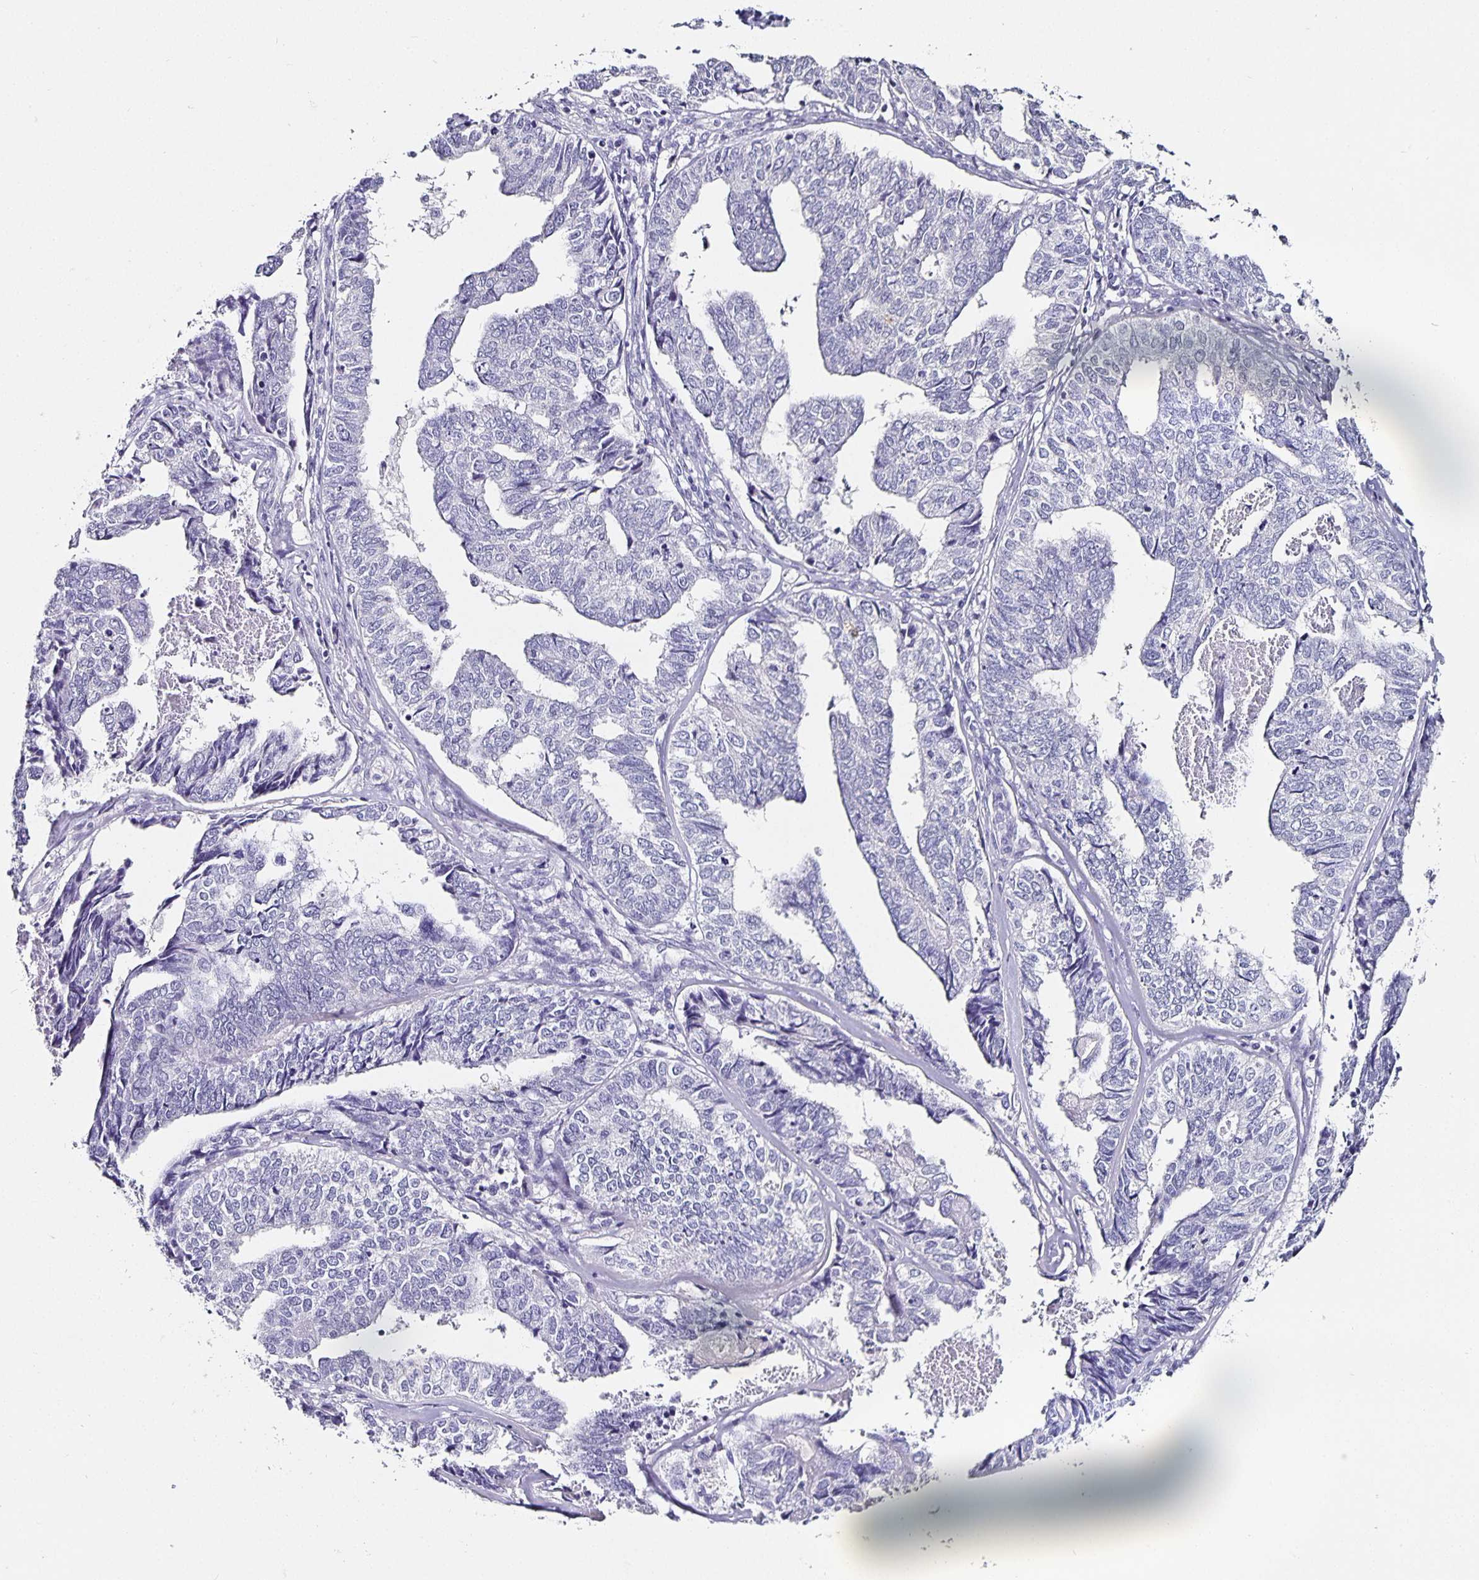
{"staining": {"intensity": "negative", "quantity": "none", "location": "none"}, "tissue": "endometrial cancer", "cell_type": "Tumor cells", "image_type": "cancer", "snomed": [{"axis": "morphology", "description": "Adenocarcinoma, NOS"}, {"axis": "topography", "description": "Endometrium"}], "caption": "High magnification brightfield microscopy of endometrial cancer stained with DAB (brown) and counterstained with hematoxylin (blue): tumor cells show no significant expression.", "gene": "CHGA", "patient": {"sex": "female", "age": 73}}